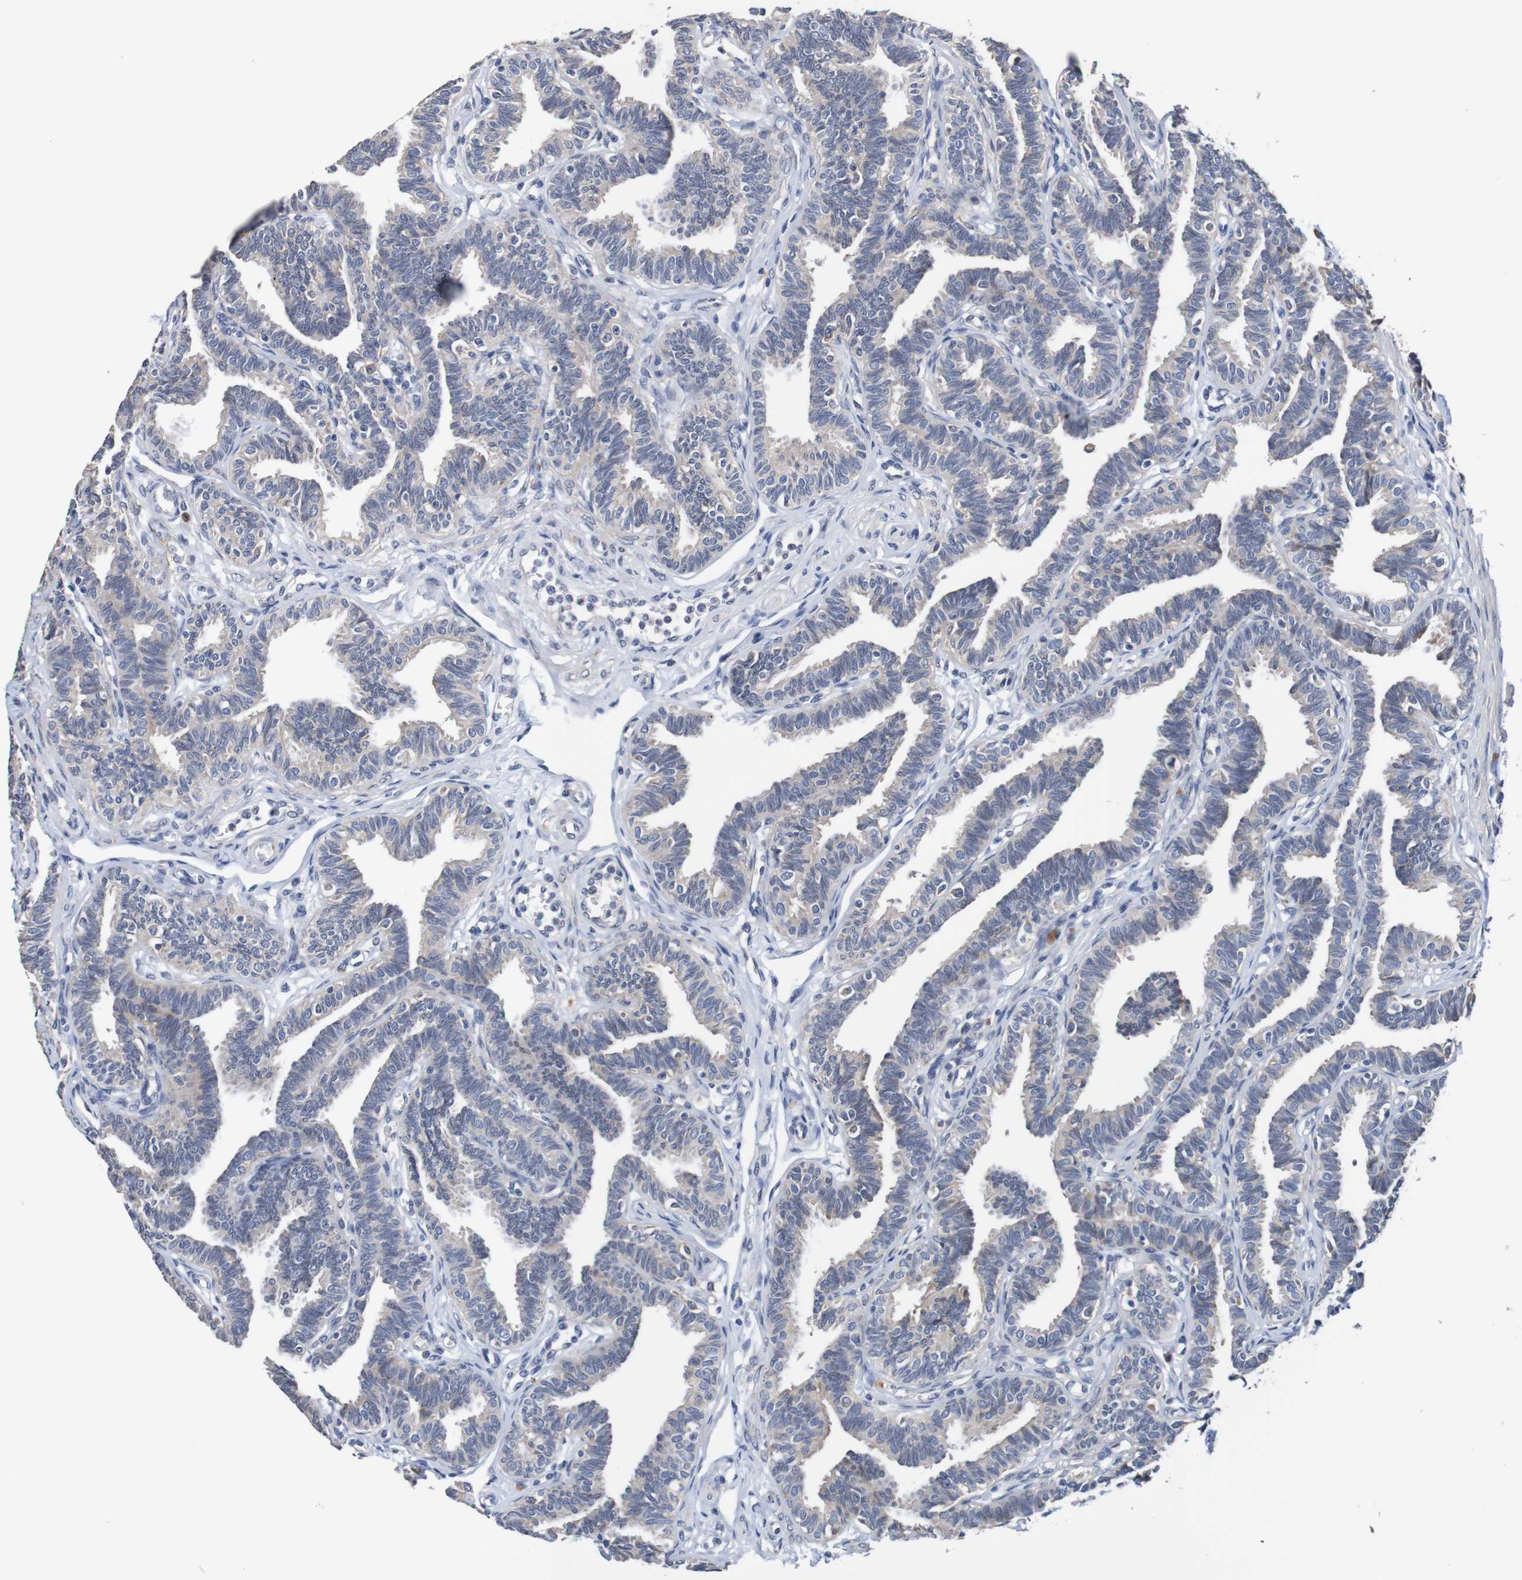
{"staining": {"intensity": "weak", "quantity": ">75%", "location": "cytoplasmic/membranous"}, "tissue": "fallopian tube", "cell_type": "Glandular cells", "image_type": "normal", "snomed": [{"axis": "morphology", "description": "Normal tissue, NOS"}, {"axis": "topography", "description": "Fallopian tube"}, {"axis": "topography", "description": "Ovary"}], "caption": "Human fallopian tube stained with a brown dye reveals weak cytoplasmic/membranous positive expression in about >75% of glandular cells.", "gene": "FIBP", "patient": {"sex": "female", "age": 23}}